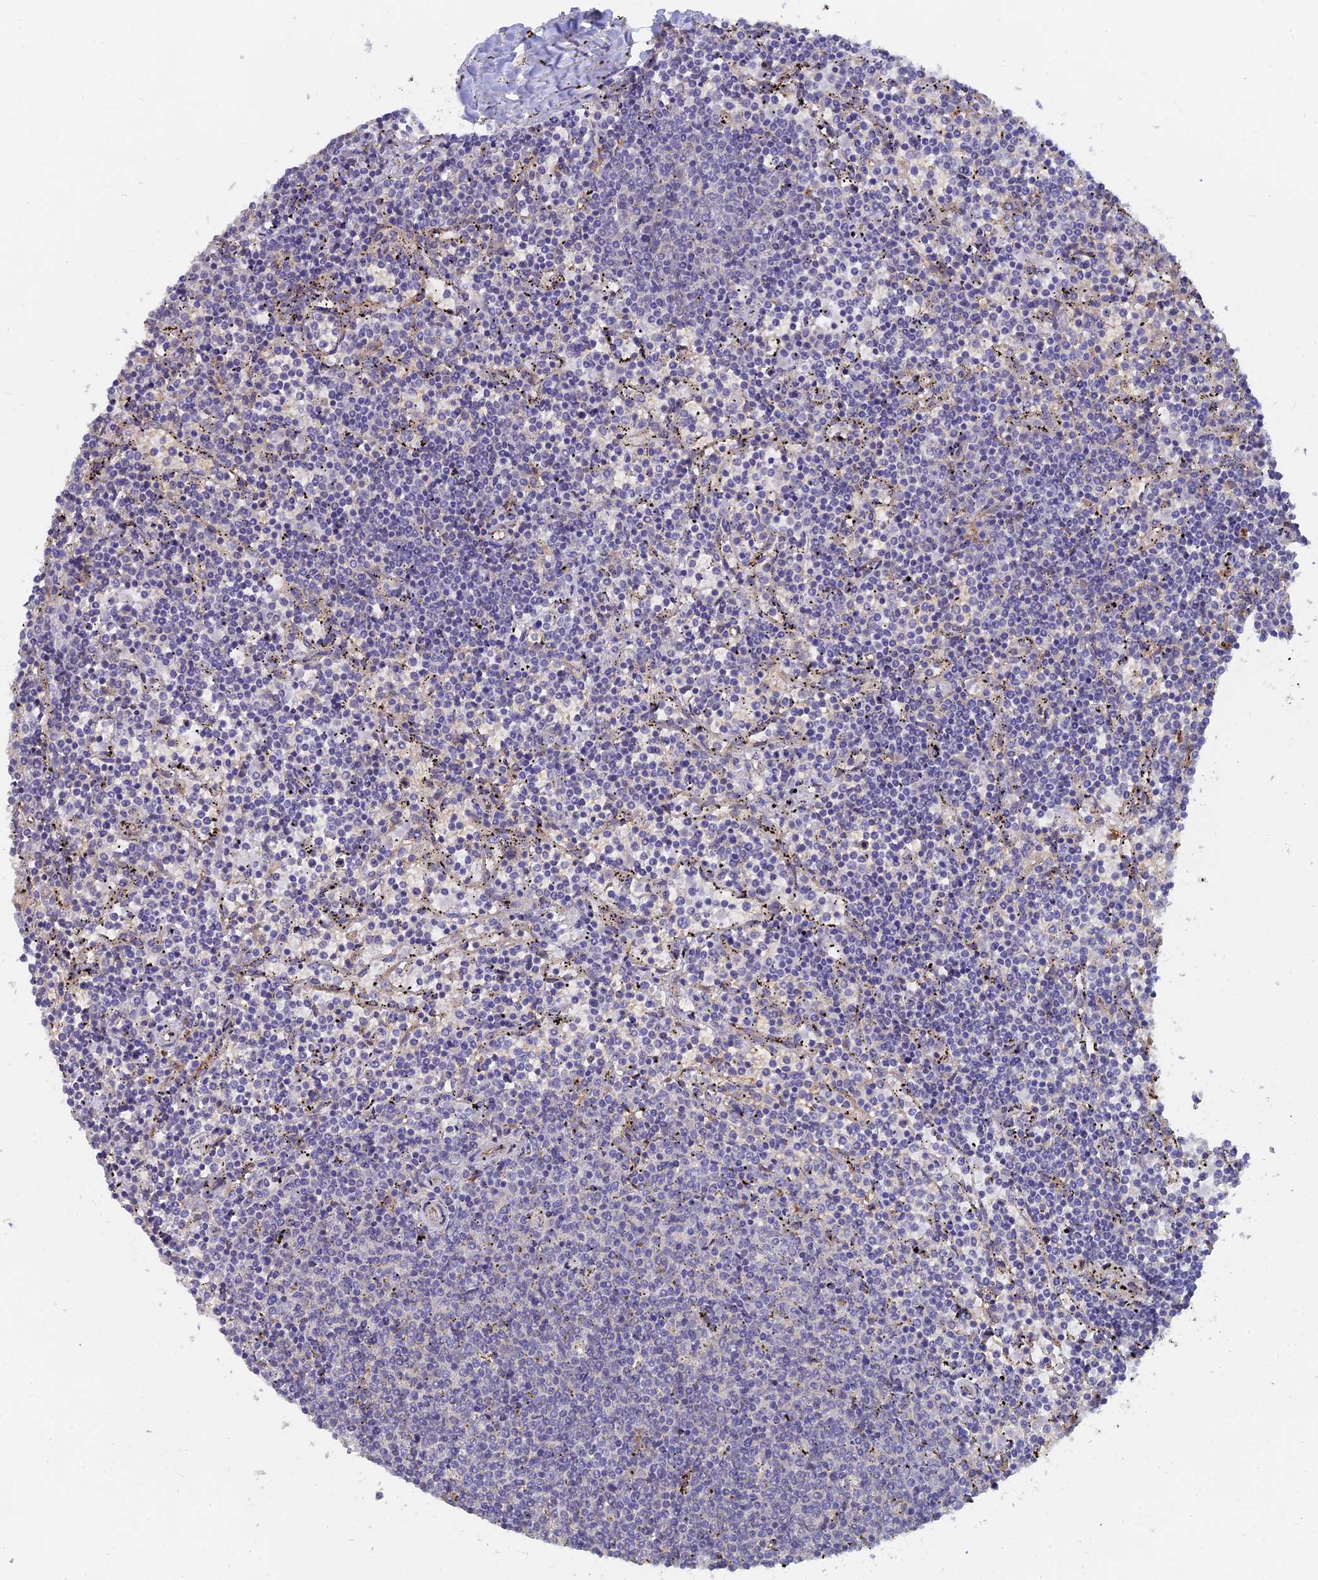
{"staining": {"intensity": "negative", "quantity": "none", "location": "none"}, "tissue": "lymphoma", "cell_type": "Tumor cells", "image_type": "cancer", "snomed": [{"axis": "morphology", "description": "Malignant lymphoma, non-Hodgkin's type, Low grade"}, {"axis": "topography", "description": "Spleen"}], "caption": "The photomicrograph reveals no staining of tumor cells in low-grade malignant lymphoma, non-Hodgkin's type. The staining was performed using DAB (3,3'-diaminobenzidine) to visualize the protein expression in brown, while the nuclei were stained in blue with hematoxylin (Magnification: 20x).", "gene": "ARRDC1", "patient": {"sex": "female", "age": 50}}